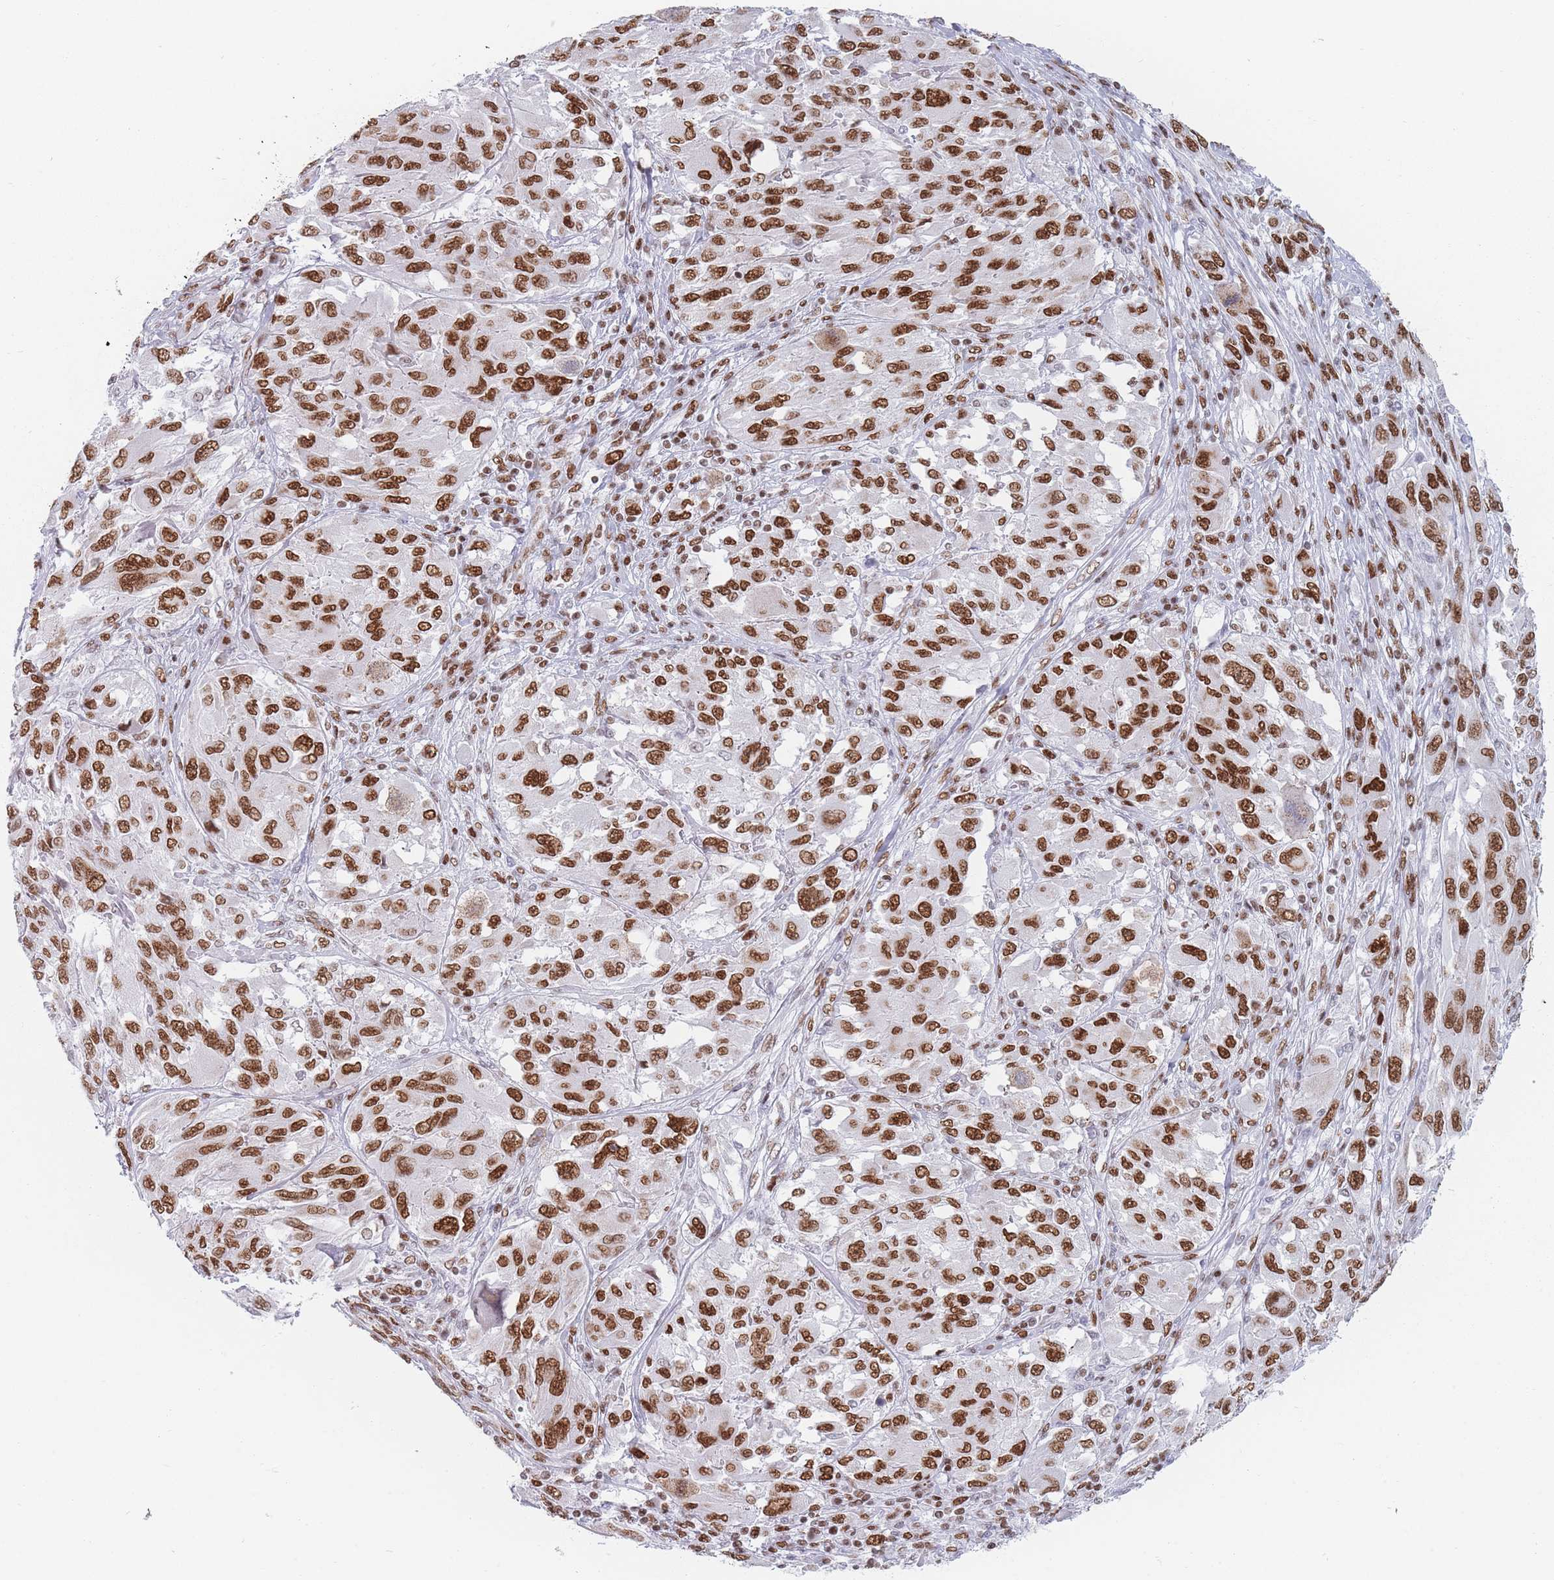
{"staining": {"intensity": "moderate", "quantity": ">75%", "location": "nuclear"}, "tissue": "melanoma", "cell_type": "Tumor cells", "image_type": "cancer", "snomed": [{"axis": "morphology", "description": "Malignant melanoma, NOS"}, {"axis": "topography", "description": "Skin"}], "caption": "Protein positivity by IHC displays moderate nuclear staining in approximately >75% of tumor cells in melanoma.", "gene": "SAFB2", "patient": {"sex": "female", "age": 91}}